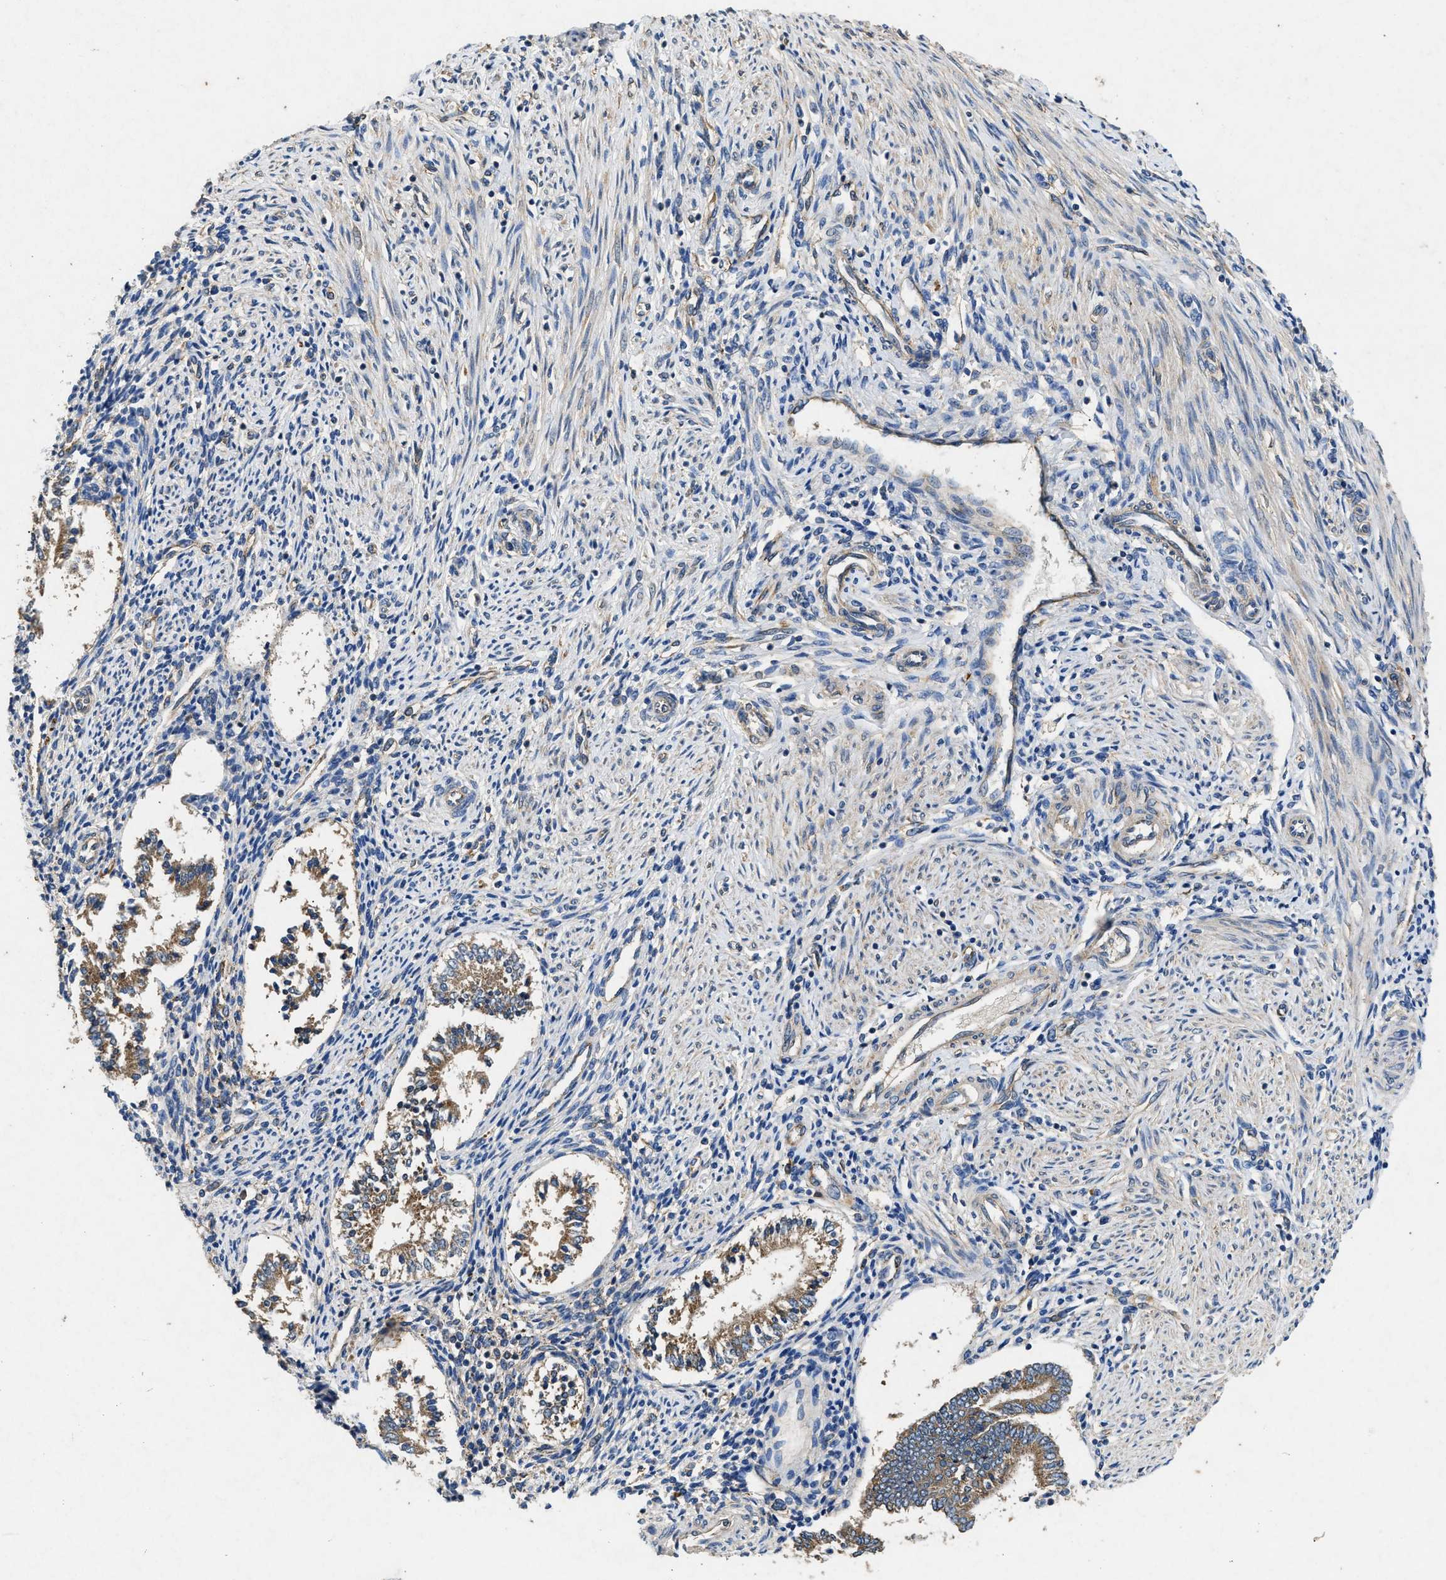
{"staining": {"intensity": "negative", "quantity": "none", "location": "none"}, "tissue": "endometrium", "cell_type": "Cells in endometrial stroma", "image_type": "normal", "snomed": [{"axis": "morphology", "description": "Normal tissue, NOS"}, {"axis": "topography", "description": "Endometrium"}], "caption": "Immunohistochemical staining of normal human endometrium demonstrates no significant expression in cells in endometrial stroma.", "gene": "CDK15", "patient": {"sex": "female", "age": 42}}